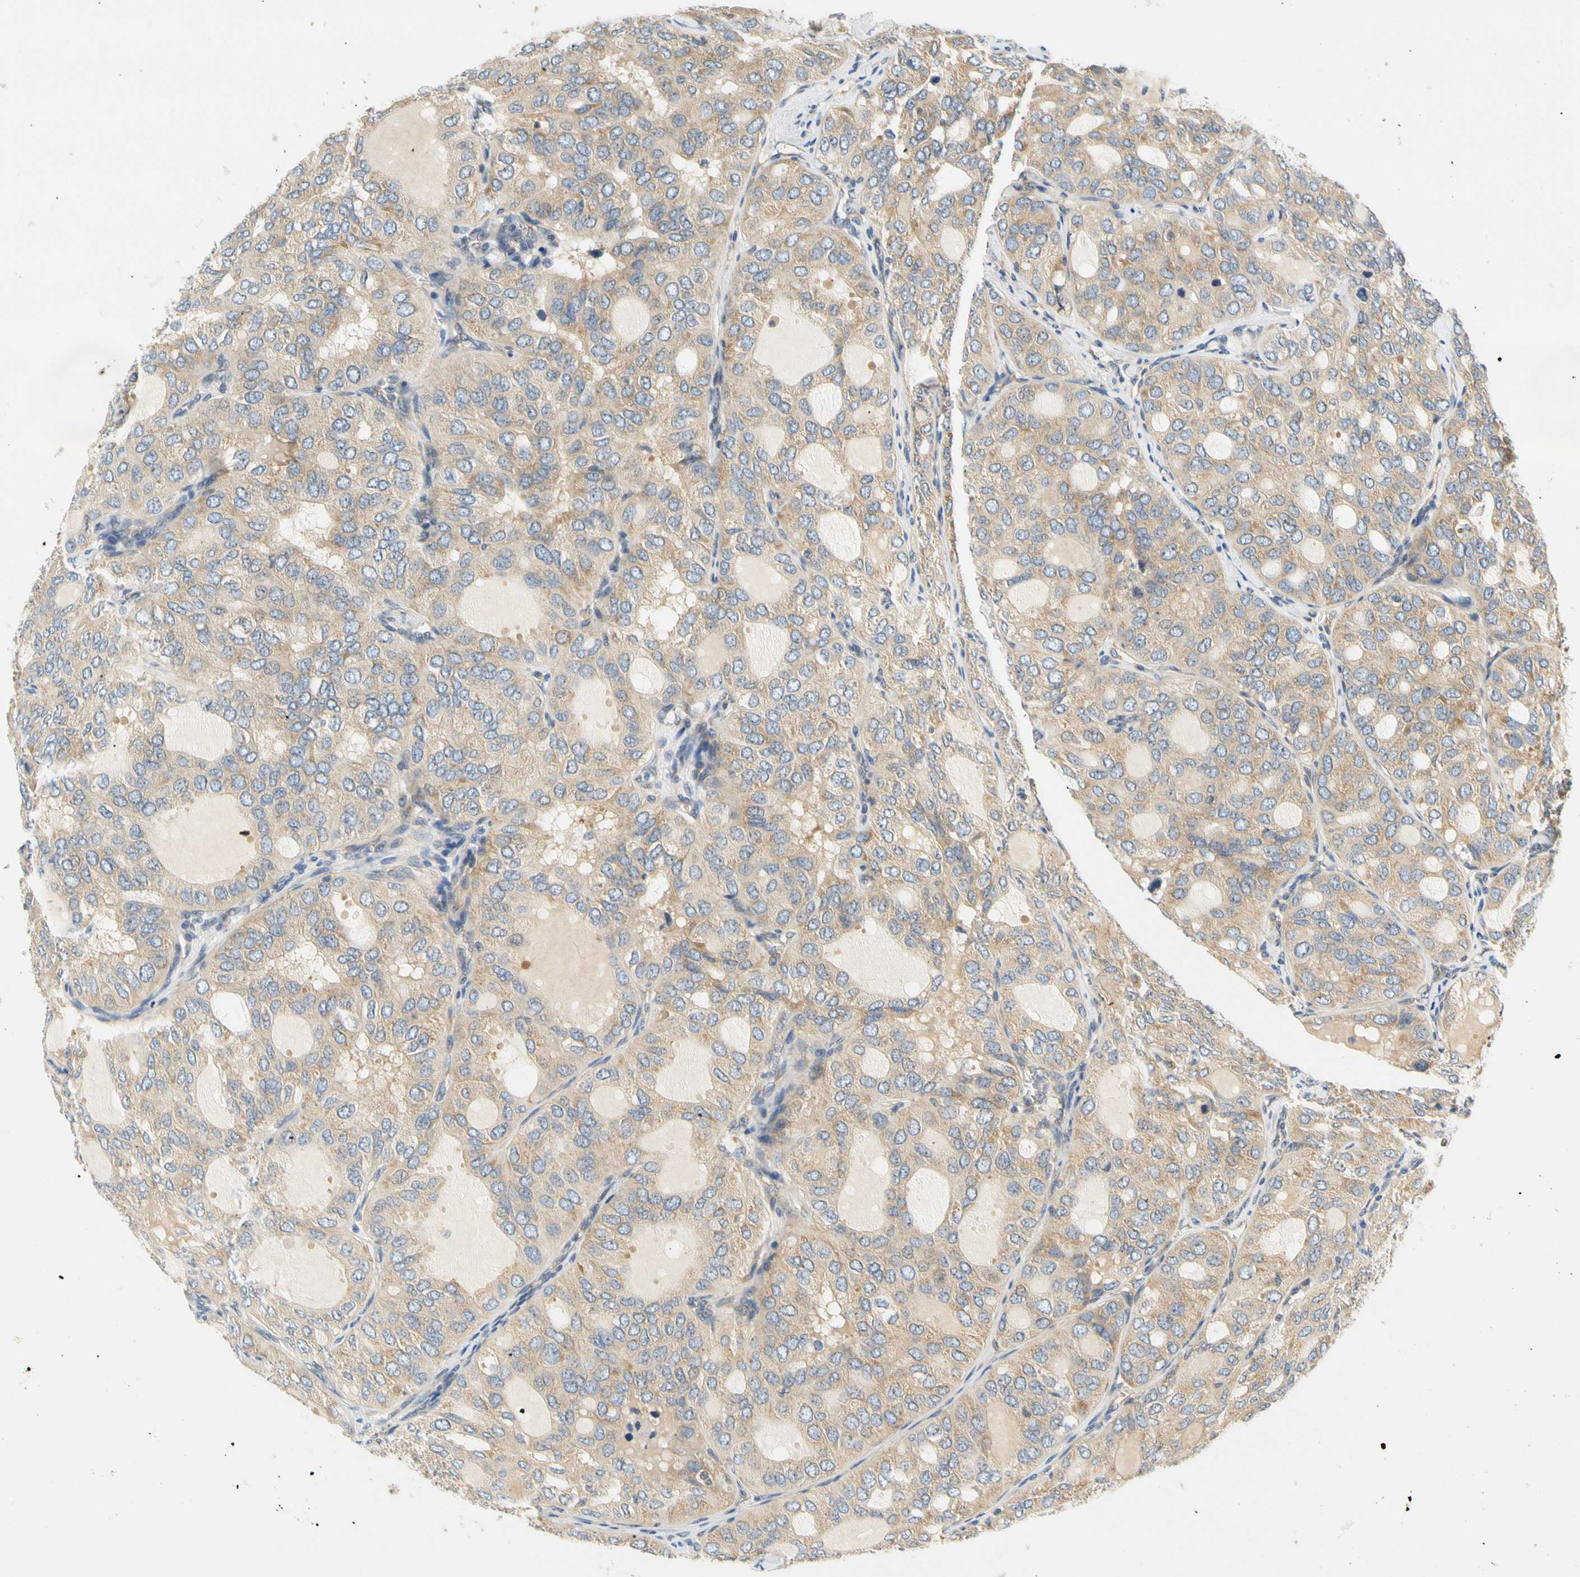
{"staining": {"intensity": "weak", "quantity": ">75%", "location": "cytoplasmic/membranous"}, "tissue": "thyroid cancer", "cell_type": "Tumor cells", "image_type": "cancer", "snomed": [{"axis": "morphology", "description": "Follicular adenoma carcinoma, NOS"}, {"axis": "topography", "description": "Thyroid gland"}], "caption": "DAB immunohistochemical staining of human thyroid cancer (follicular adenoma carcinoma) reveals weak cytoplasmic/membranous protein expression in about >75% of tumor cells.", "gene": "LRRC47", "patient": {"sex": "male", "age": 75}}